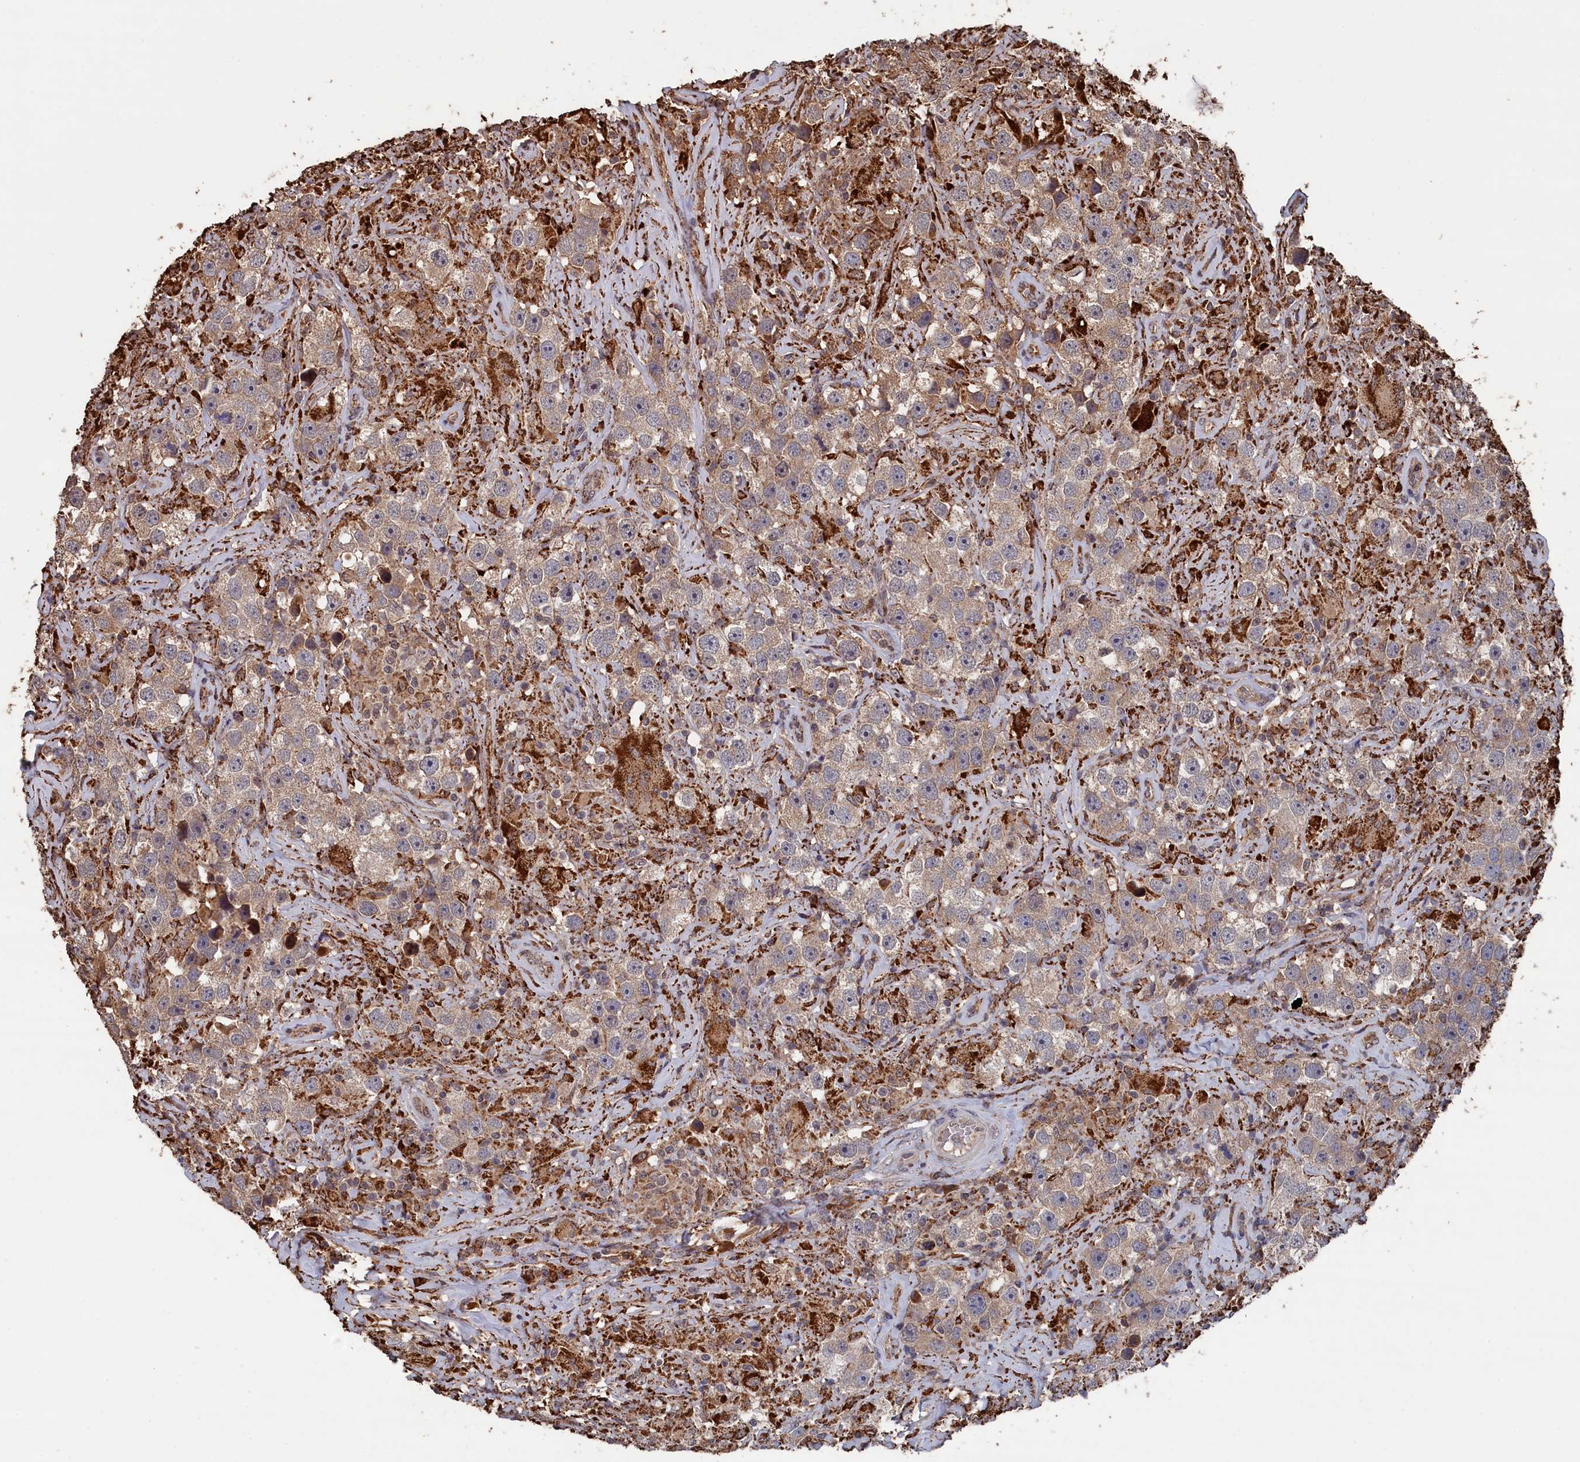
{"staining": {"intensity": "weak", "quantity": ">75%", "location": "cytoplasmic/membranous"}, "tissue": "testis cancer", "cell_type": "Tumor cells", "image_type": "cancer", "snomed": [{"axis": "morphology", "description": "Seminoma, NOS"}, {"axis": "topography", "description": "Testis"}], "caption": "Weak cytoplasmic/membranous protein positivity is appreciated in about >75% of tumor cells in seminoma (testis). Using DAB (3,3'-diaminobenzidine) (brown) and hematoxylin (blue) stains, captured at high magnification using brightfield microscopy.", "gene": "CEACAM21", "patient": {"sex": "male", "age": 49}}